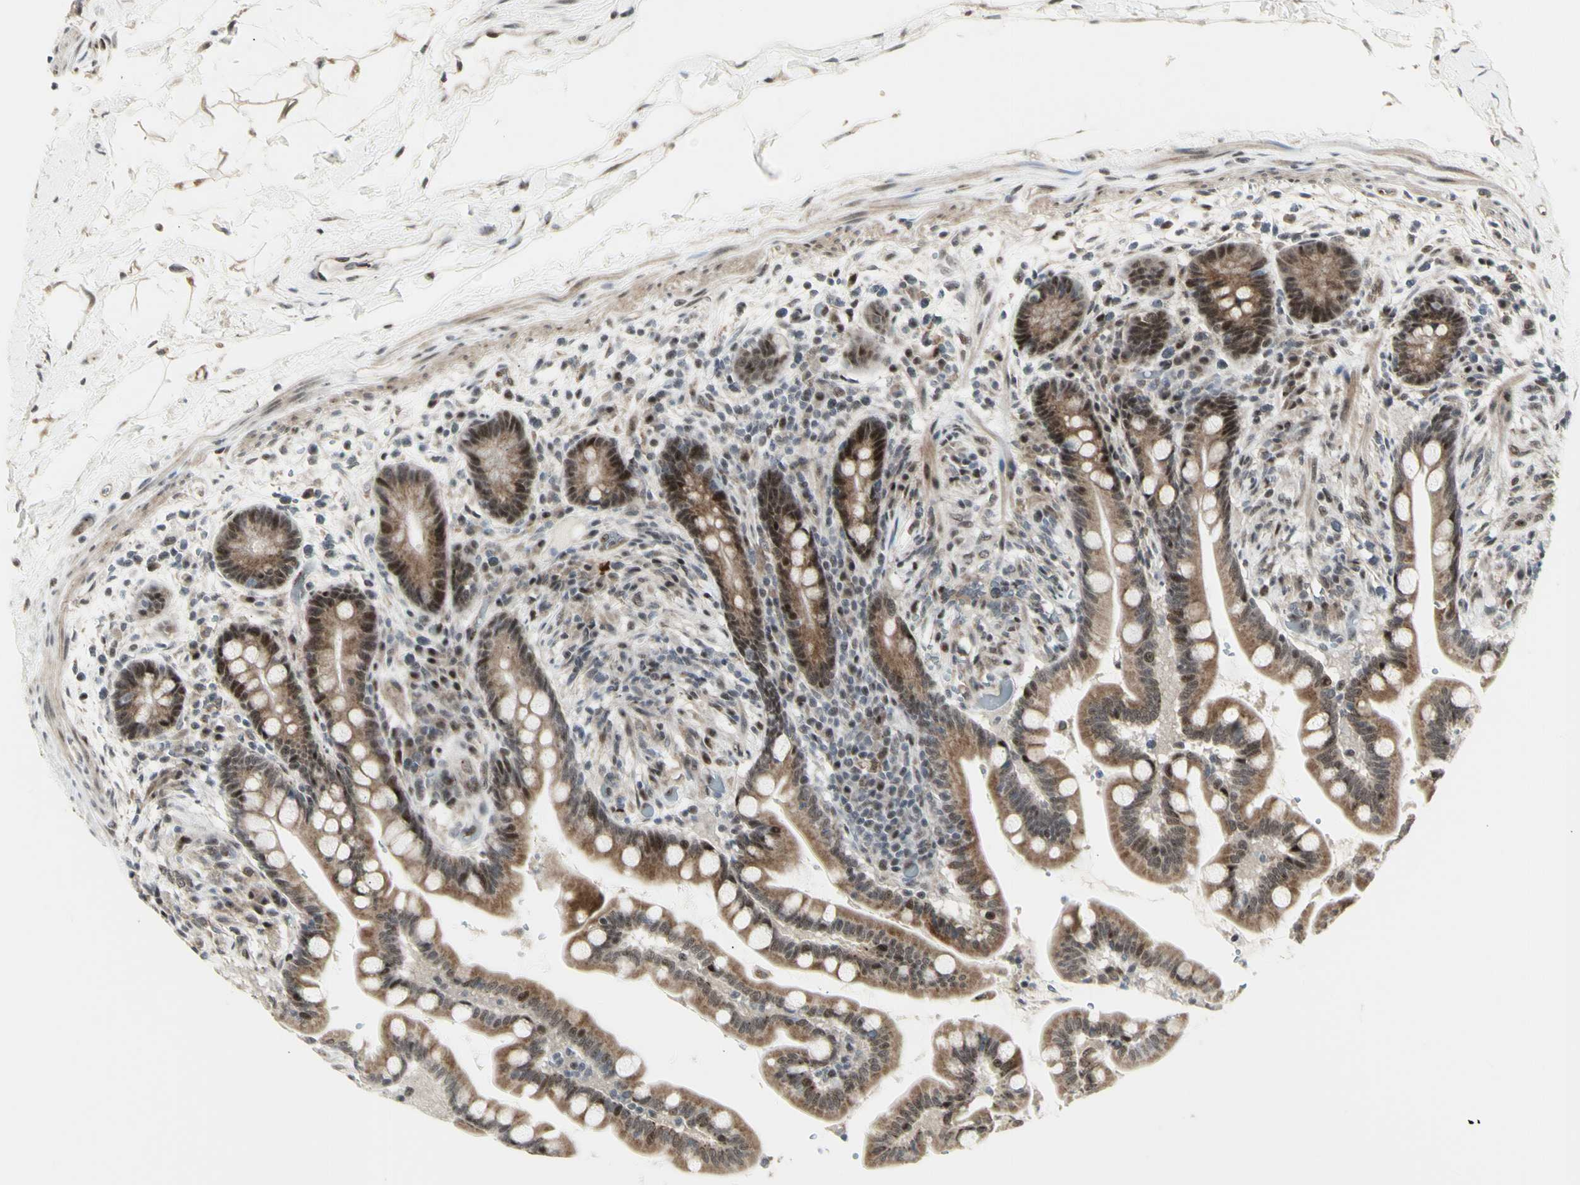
{"staining": {"intensity": "moderate", "quantity": "25%-75%", "location": "nuclear"}, "tissue": "colon", "cell_type": "Endothelial cells", "image_type": "normal", "snomed": [{"axis": "morphology", "description": "Normal tissue, NOS"}, {"axis": "topography", "description": "Colon"}], "caption": "IHC staining of normal colon, which reveals medium levels of moderate nuclear expression in approximately 25%-75% of endothelial cells indicating moderate nuclear protein staining. The staining was performed using DAB (brown) for protein detection and nuclei were counterstained in hematoxylin (blue).", "gene": "DHRS7B", "patient": {"sex": "male", "age": 73}}